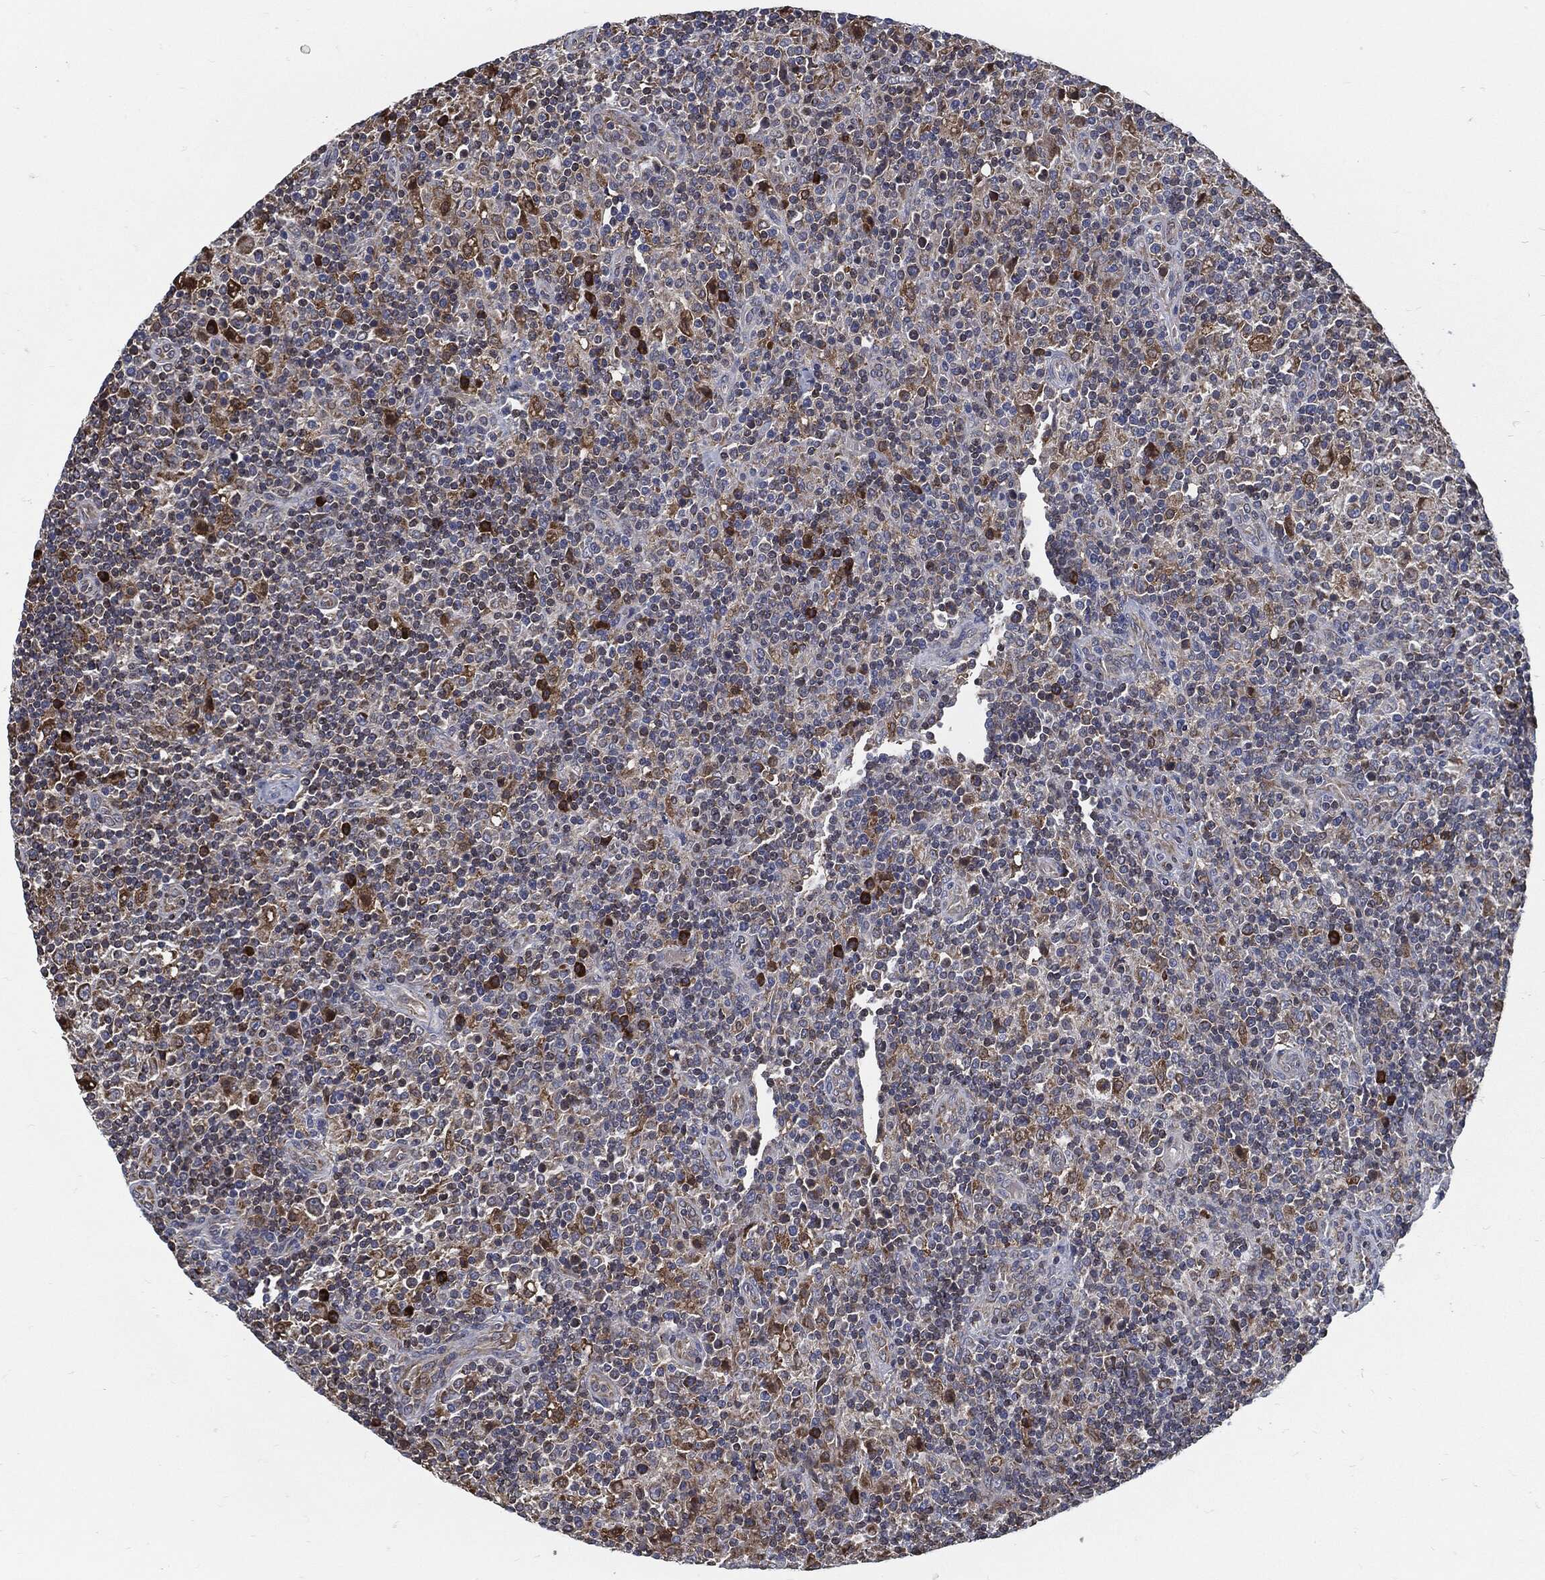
{"staining": {"intensity": "moderate", "quantity": "25%-75%", "location": "cytoplasmic/membranous"}, "tissue": "lymphoma", "cell_type": "Tumor cells", "image_type": "cancer", "snomed": [{"axis": "morphology", "description": "Hodgkin's disease, NOS"}, {"axis": "topography", "description": "Lymph node"}], "caption": "IHC (DAB) staining of lymphoma reveals moderate cytoplasmic/membranous protein positivity in approximately 25%-75% of tumor cells. (brown staining indicates protein expression, while blue staining denotes nuclei).", "gene": "PRDX4", "patient": {"sex": "male", "age": 70}}